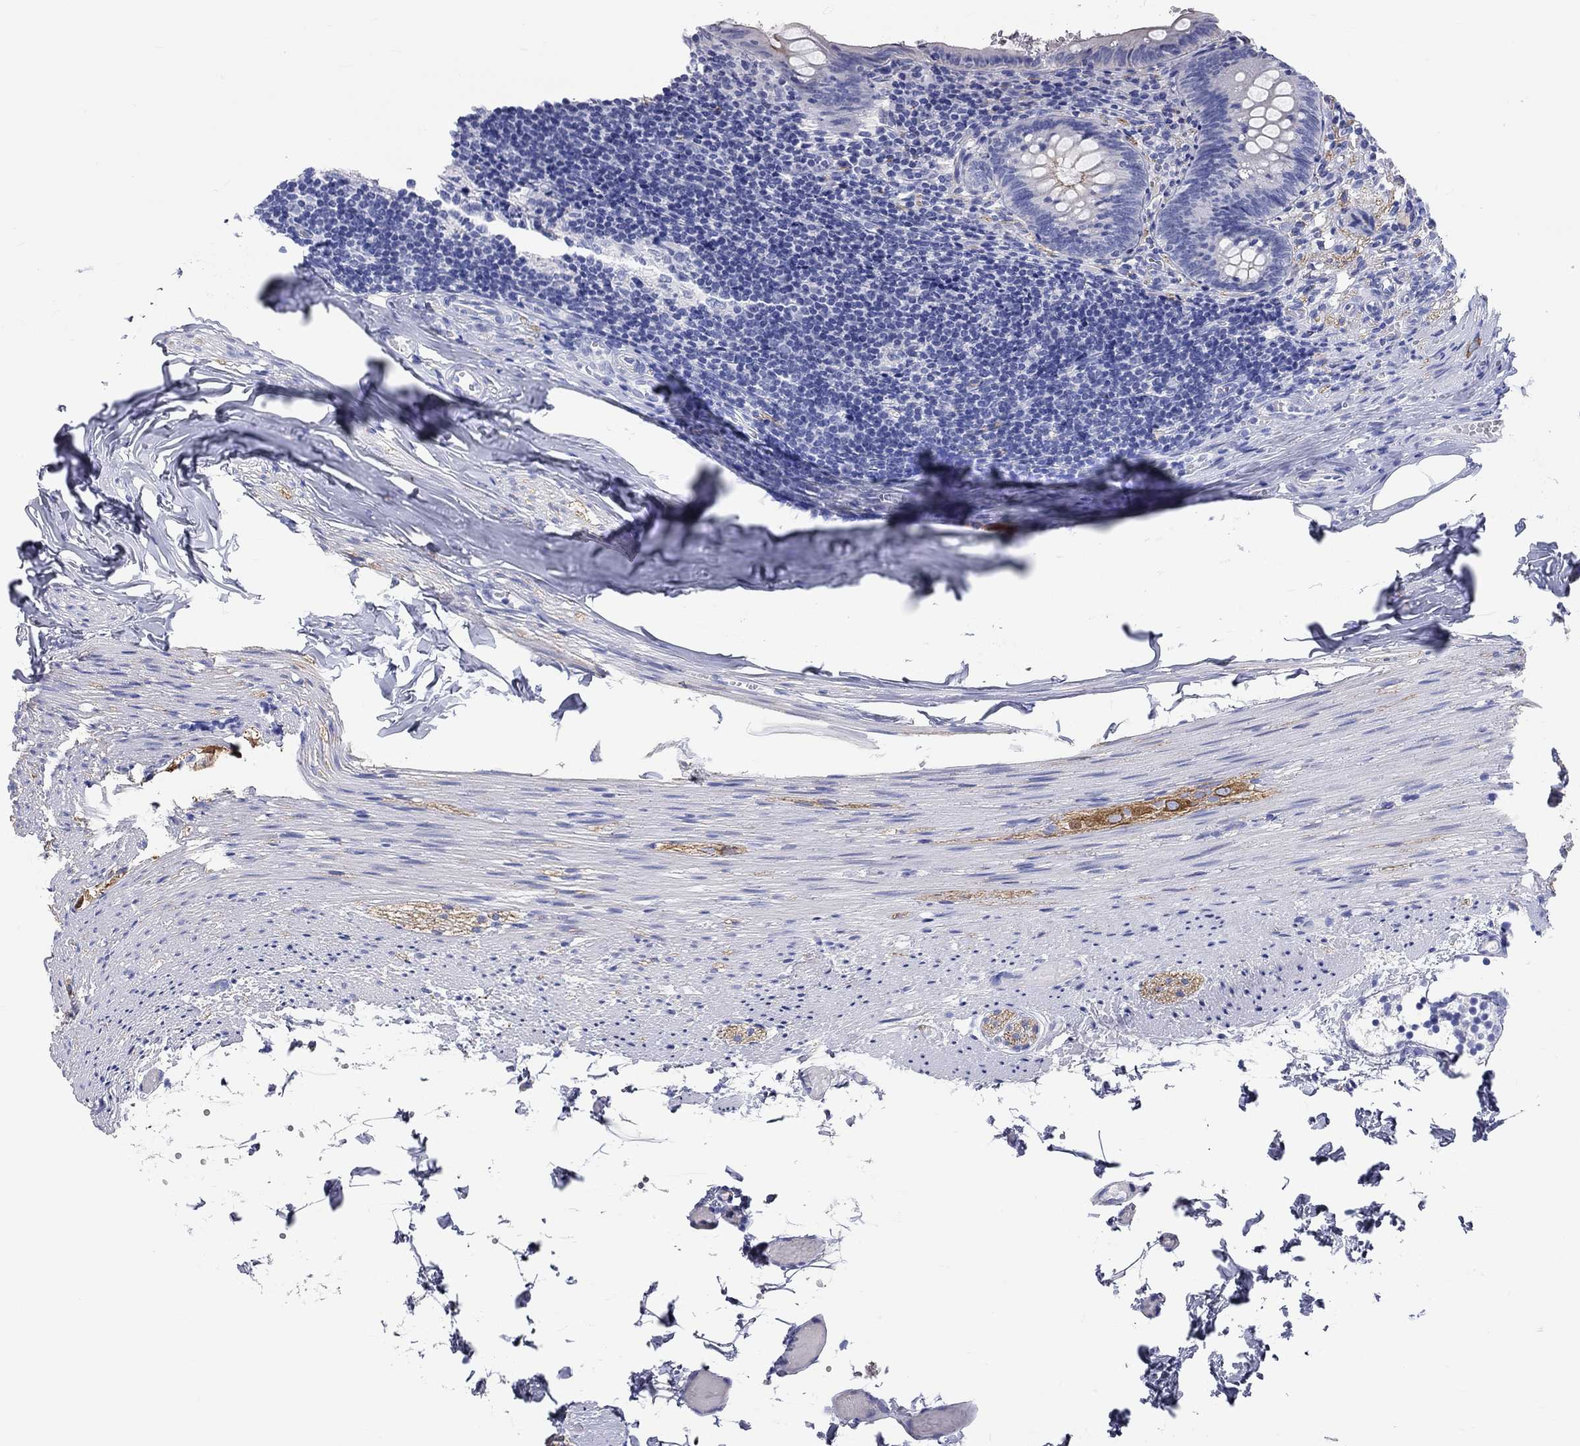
{"staining": {"intensity": "strong", "quantity": "<25%", "location": "cytoplasmic/membranous"}, "tissue": "appendix", "cell_type": "Glandular cells", "image_type": "normal", "snomed": [{"axis": "morphology", "description": "Normal tissue, NOS"}, {"axis": "topography", "description": "Appendix"}], "caption": "Immunohistochemistry micrograph of normal appendix stained for a protein (brown), which displays medium levels of strong cytoplasmic/membranous positivity in approximately <25% of glandular cells.", "gene": "SPATA9", "patient": {"sex": "female", "age": 23}}